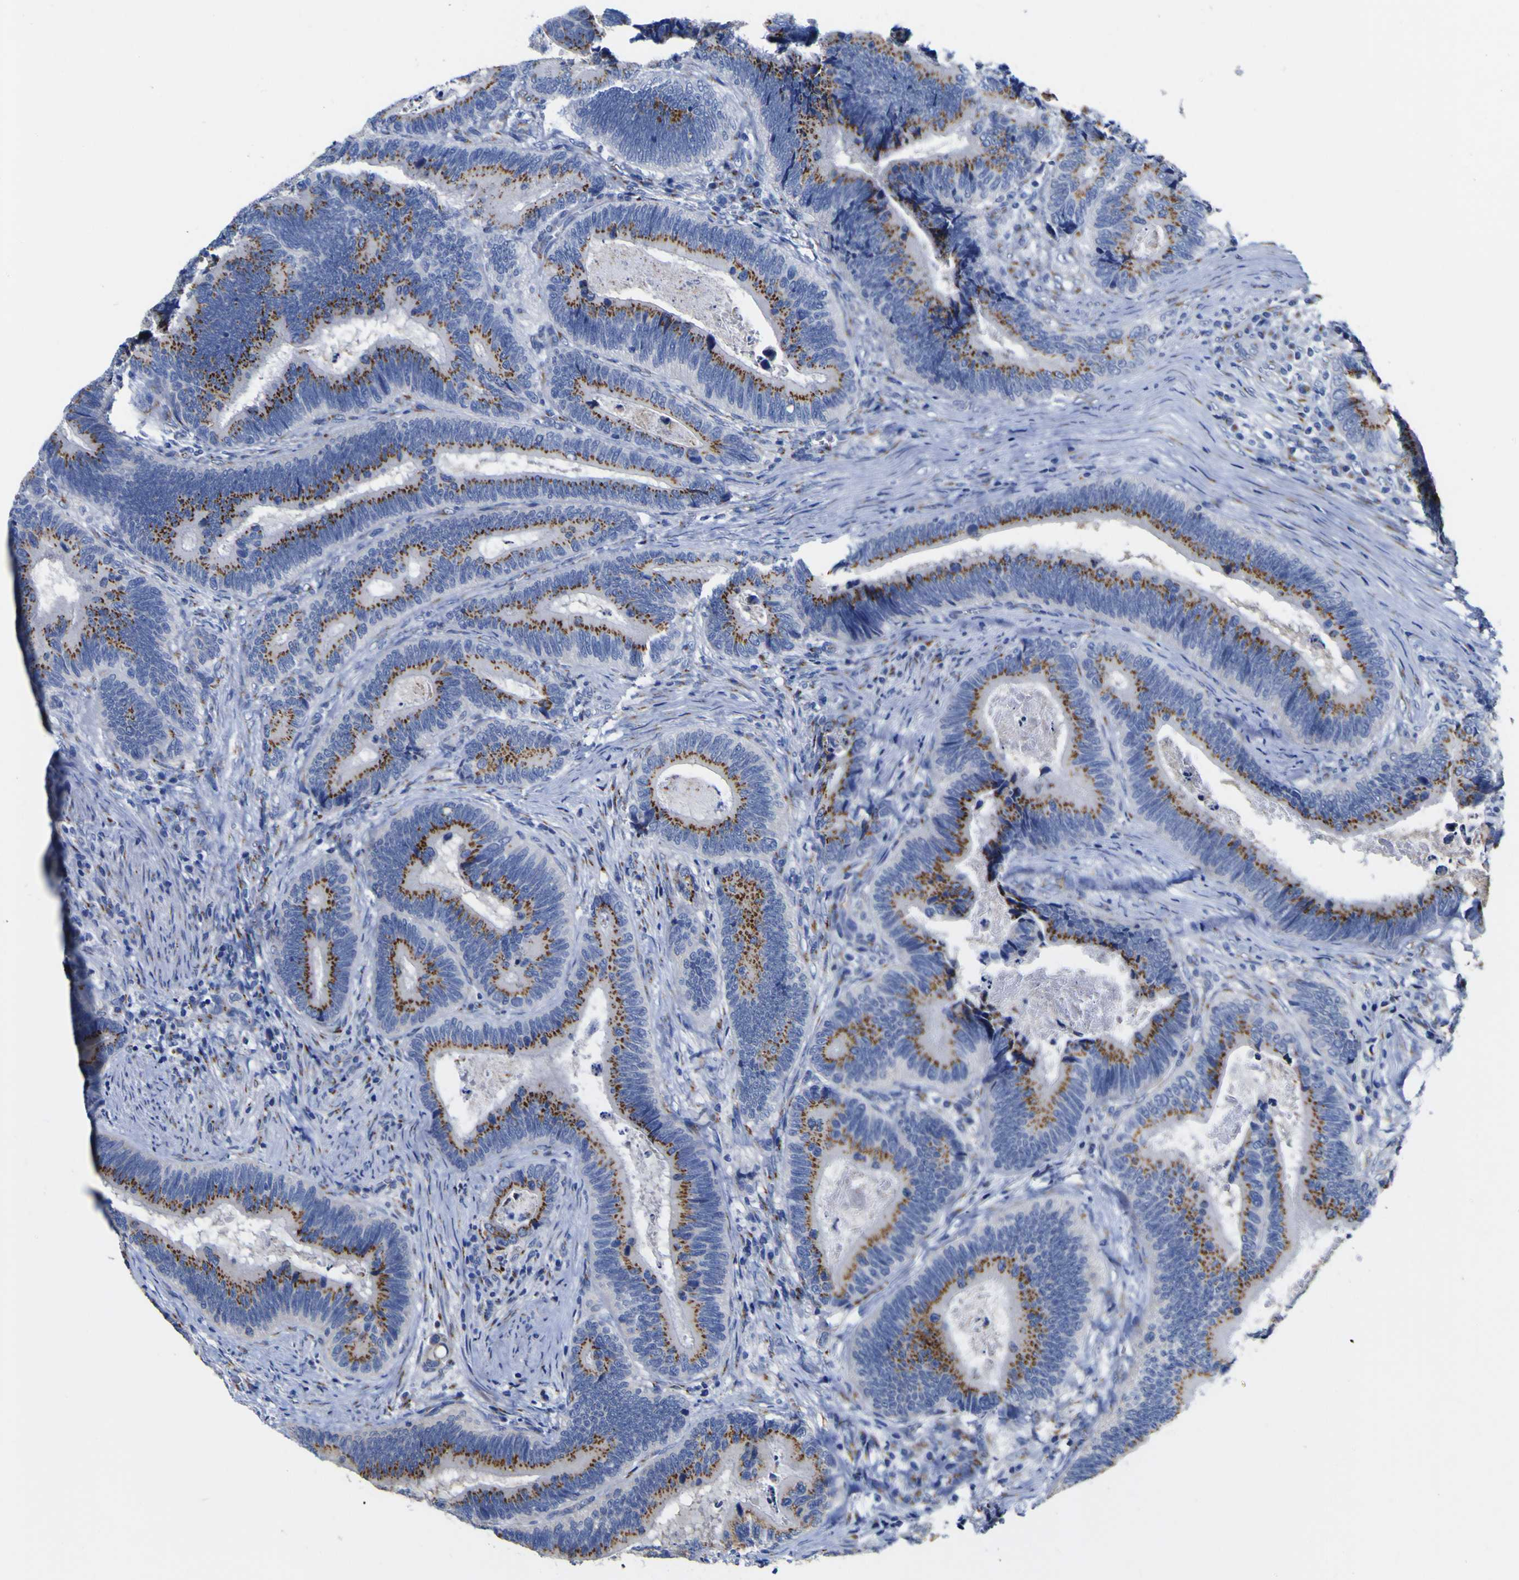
{"staining": {"intensity": "moderate", "quantity": ">75%", "location": "cytoplasmic/membranous"}, "tissue": "colorectal cancer", "cell_type": "Tumor cells", "image_type": "cancer", "snomed": [{"axis": "morphology", "description": "Inflammation, NOS"}, {"axis": "morphology", "description": "Adenocarcinoma, NOS"}, {"axis": "topography", "description": "Colon"}], "caption": "Protein expression analysis of colorectal cancer demonstrates moderate cytoplasmic/membranous staining in approximately >75% of tumor cells.", "gene": "GOLM1", "patient": {"sex": "male", "age": 72}}